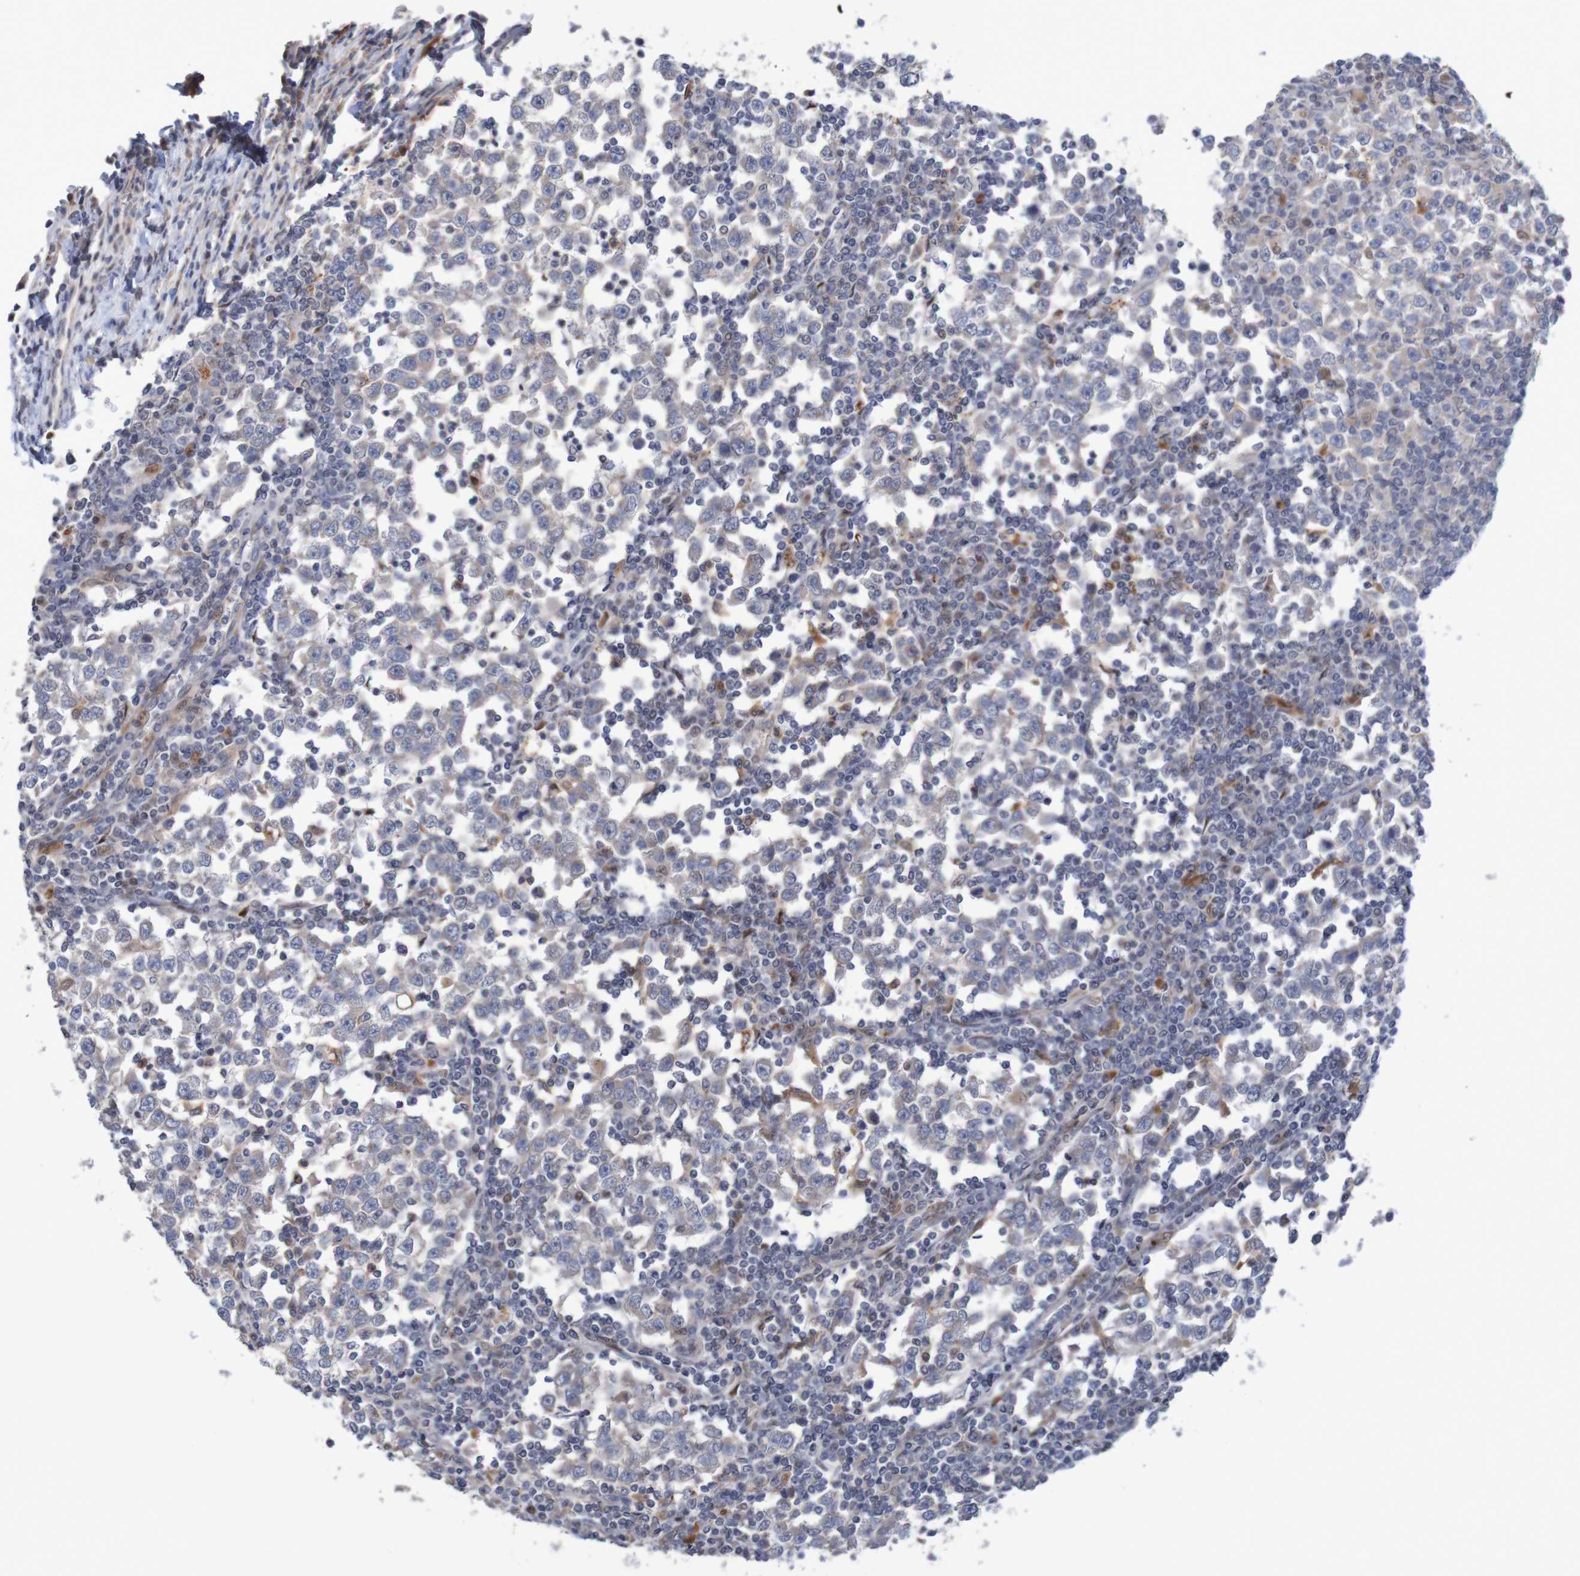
{"staining": {"intensity": "negative", "quantity": "none", "location": "none"}, "tissue": "testis cancer", "cell_type": "Tumor cells", "image_type": "cancer", "snomed": [{"axis": "morphology", "description": "Seminoma, NOS"}, {"axis": "topography", "description": "Testis"}], "caption": "This is an IHC histopathology image of human testis cancer. There is no staining in tumor cells.", "gene": "FBP2", "patient": {"sex": "male", "age": 65}}